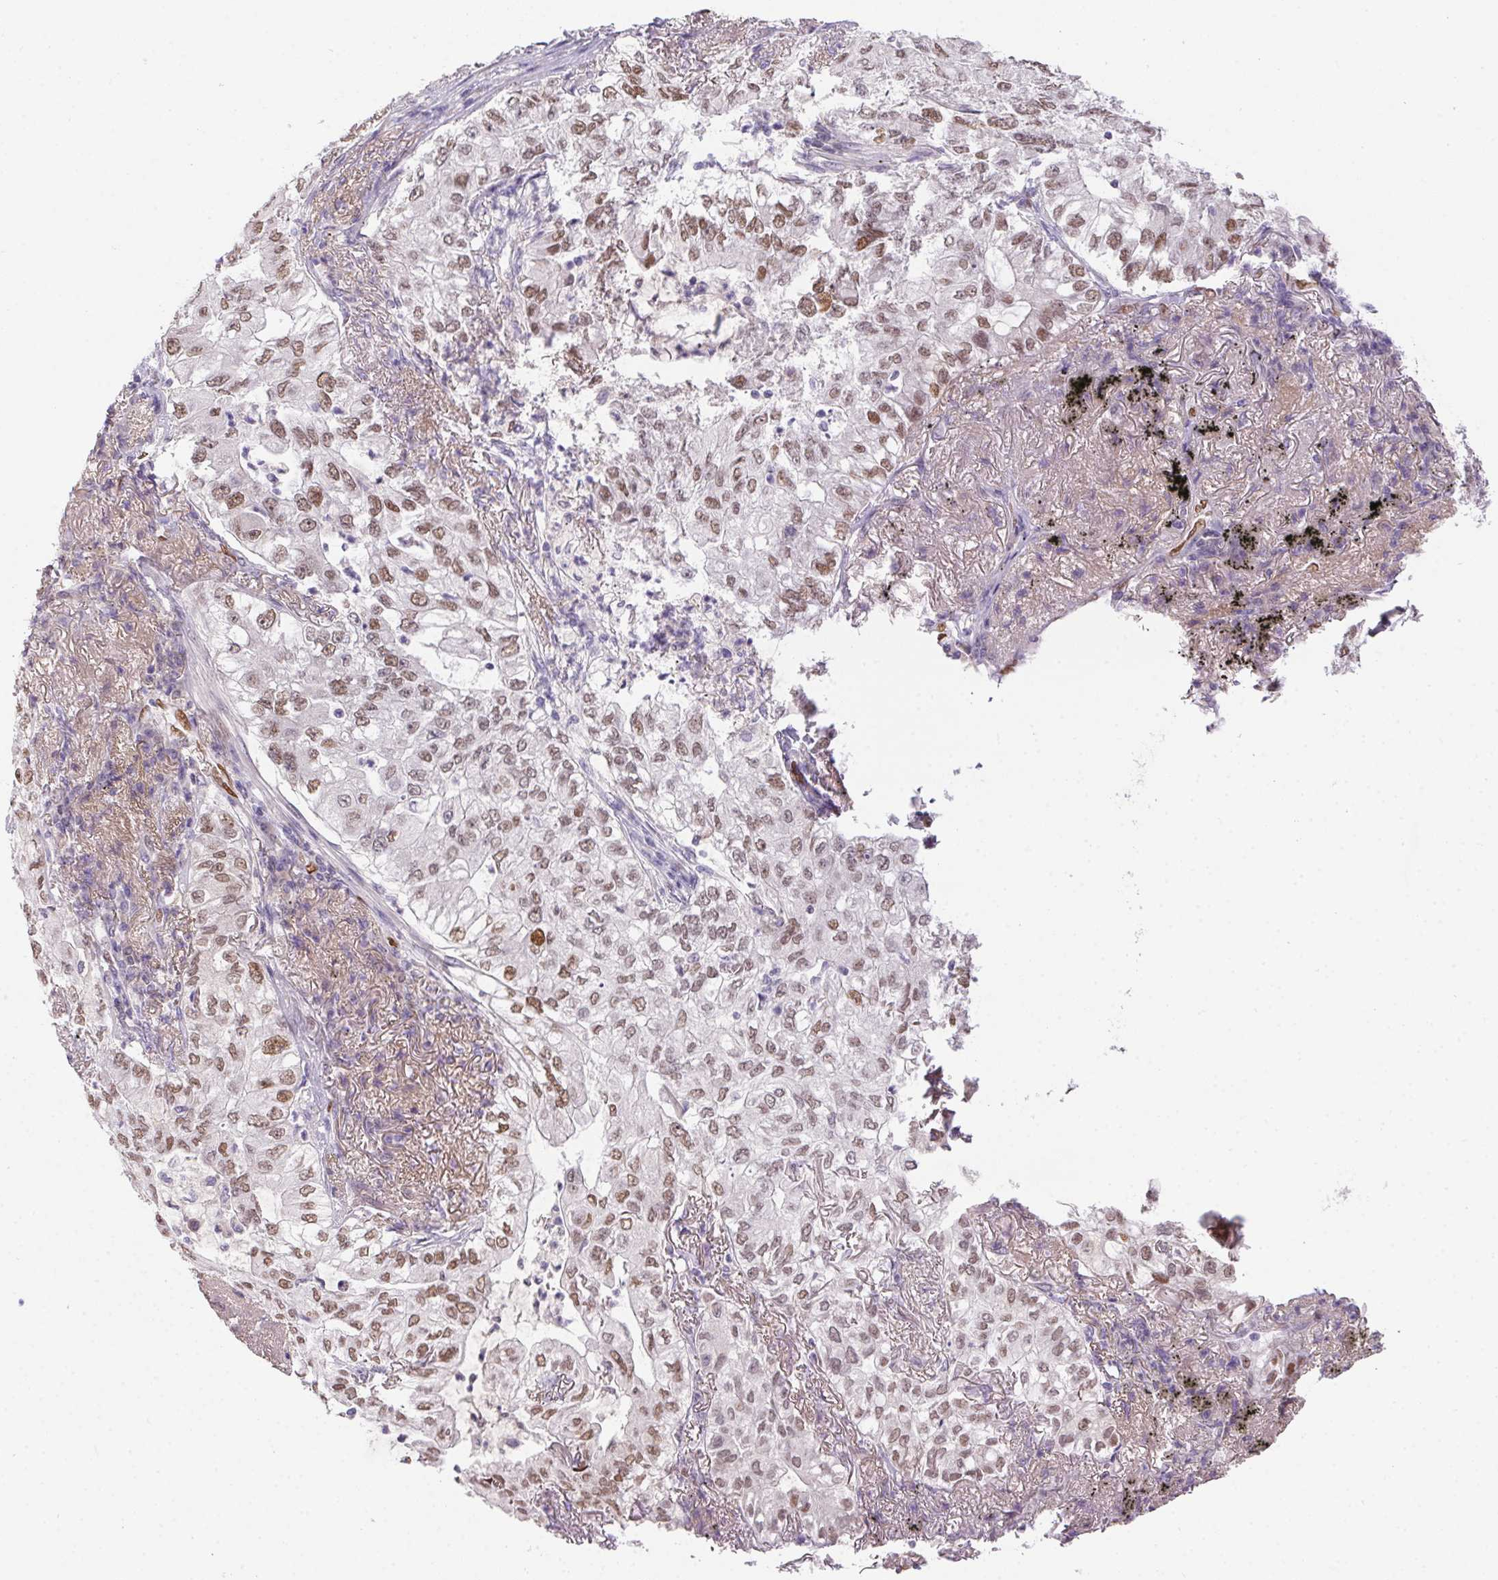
{"staining": {"intensity": "moderate", "quantity": ">75%", "location": "nuclear"}, "tissue": "lung cancer", "cell_type": "Tumor cells", "image_type": "cancer", "snomed": [{"axis": "morphology", "description": "Adenocarcinoma, NOS"}, {"axis": "topography", "description": "Lung"}], "caption": "Tumor cells show moderate nuclear expression in about >75% of cells in lung cancer (adenocarcinoma). (DAB IHC, brown staining for protein, blue staining for nuclei).", "gene": "SP9", "patient": {"sex": "female", "age": 73}}